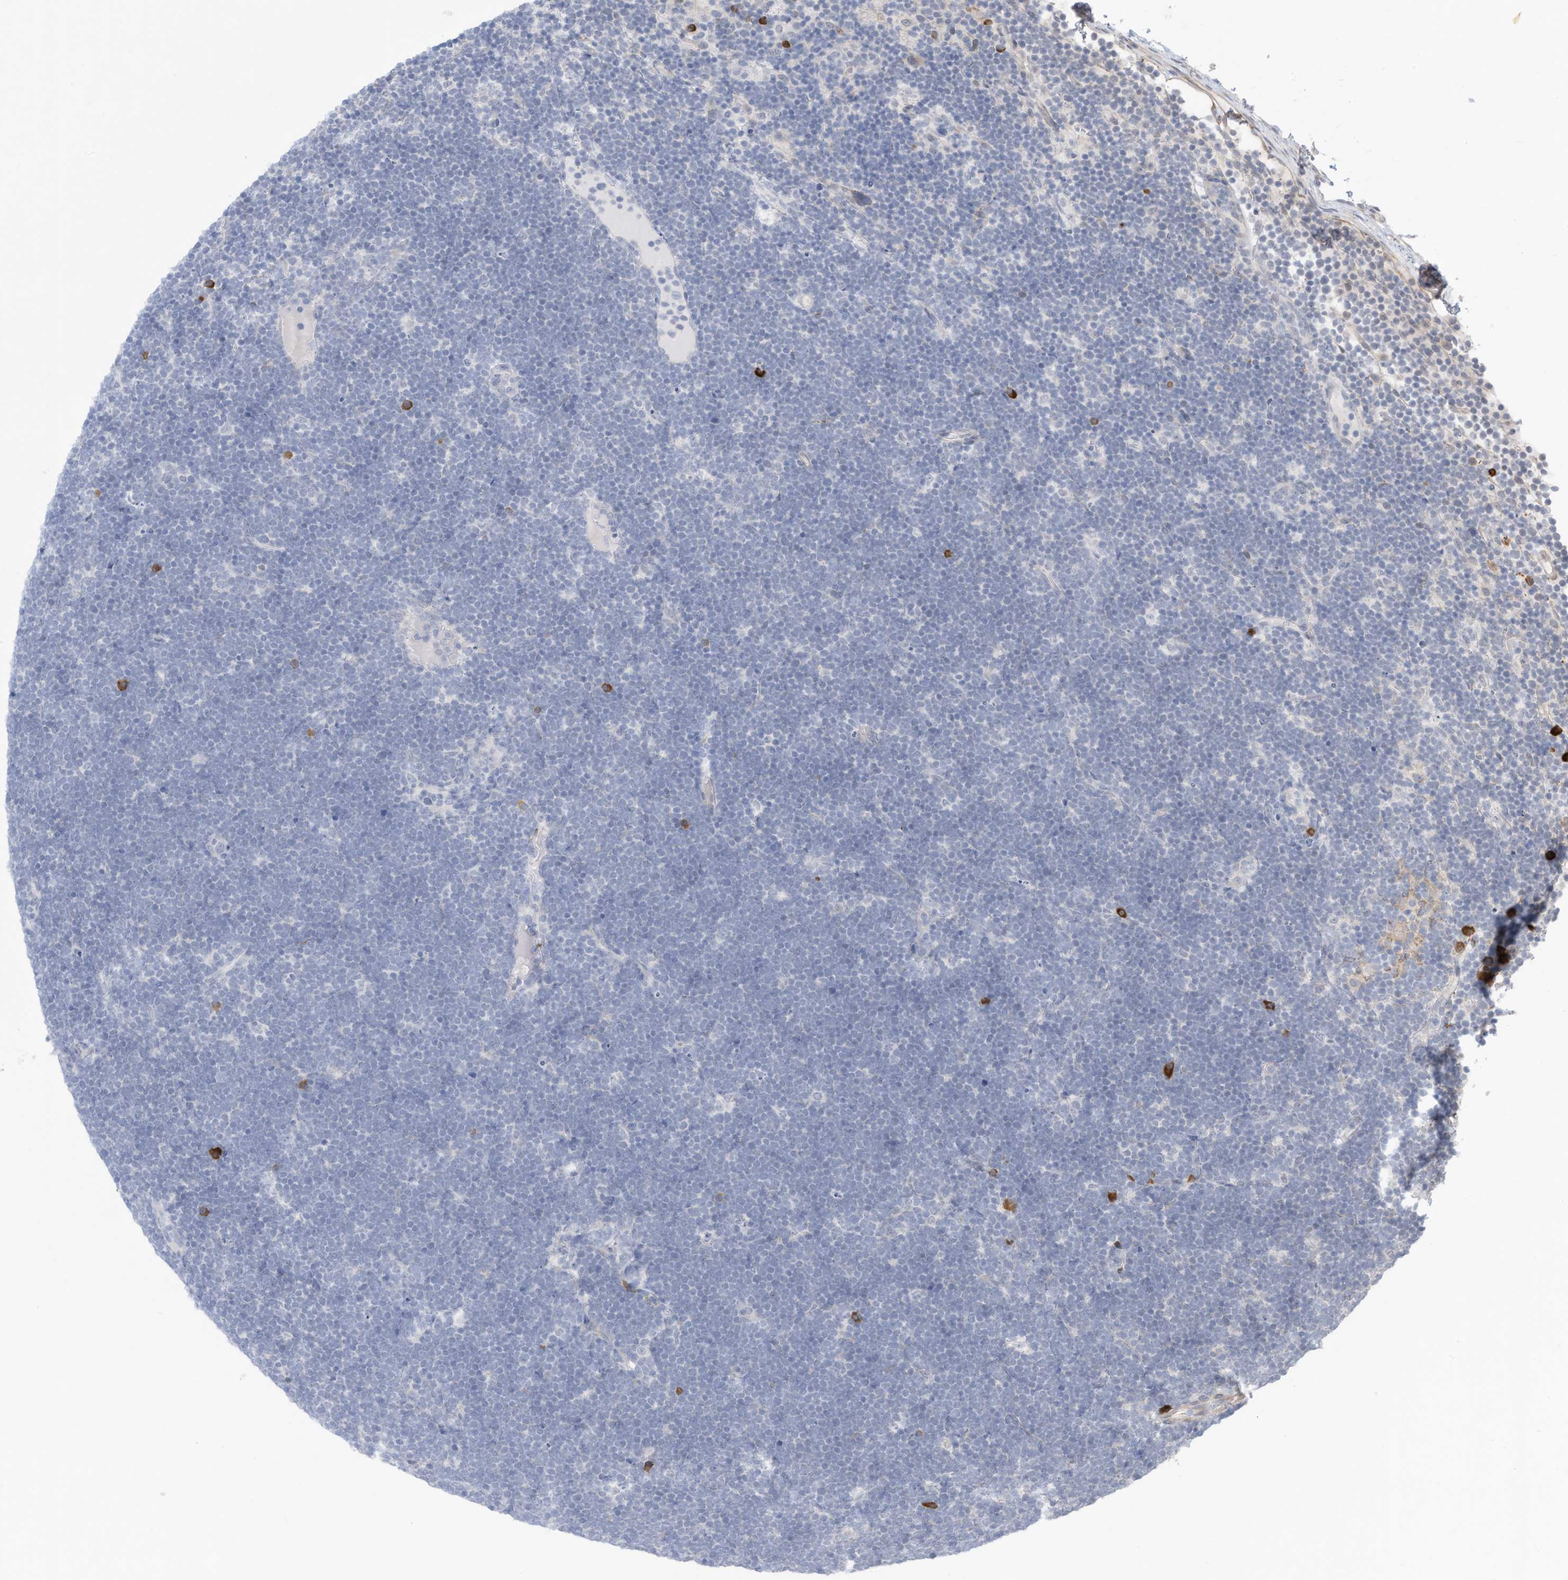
{"staining": {"intensity": "negative", "quantity": "none", "location": "none"}, "tissue": "lymphoma", "cell_type": "Tumor cells", "image_type": "cancer", "snomed": [{"axis": "morphology", "description": "Malignant lymphoma, non-Hodgkin's type, High grade"}, {"axis": "topography", "description": "Lymph node"}], "caption": "The image displays no staining of tumor cells in malignant lymphoma, non-Hodgkin's type (high-grade).", "gene": "ZNF292", "patient": {"sex": "male", "age": 13}}